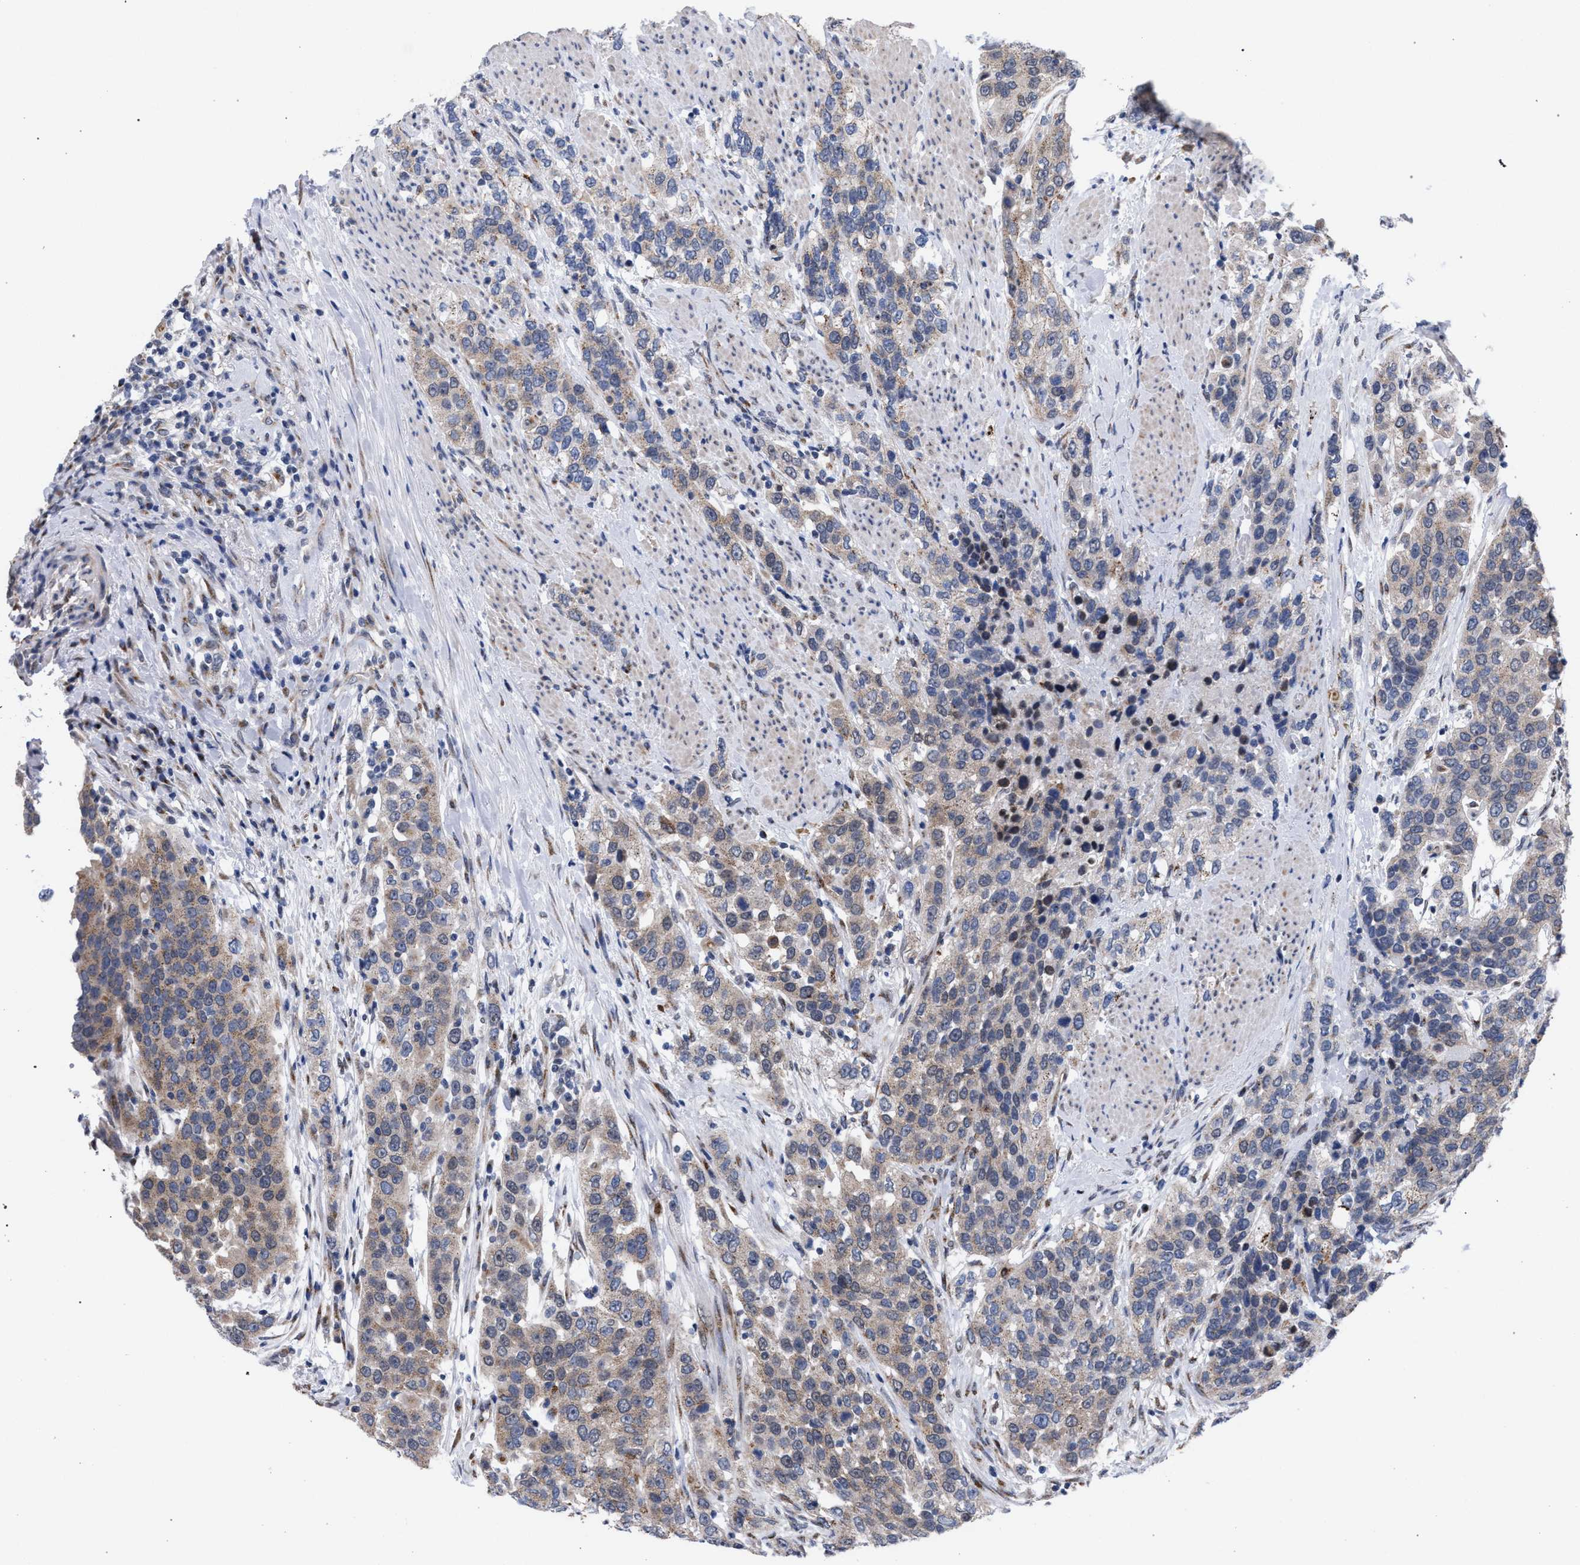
{"staining": {"intensity": "weak", "quantity": "25%-75%", "location": "cytoplasmic/membranous"}, "tissue": "urothelial cancer", "cell_type": "Tumor cells", "image_type": "cancer", "snomed": [{"axis": "morphology", "description": "Urothelial carcinoma, High grade"}, {"axis": "topography", "description": "Urinary bladder"}], "caption": "Protein expression analysis of human urothelial carcinoma (high-grade) reveals weak cytoplasmic/membranous positivity in about 25%-75% of tumor cells.", "gene": "GOLGA2", "patient": {"sex": "female", "age": 80}}